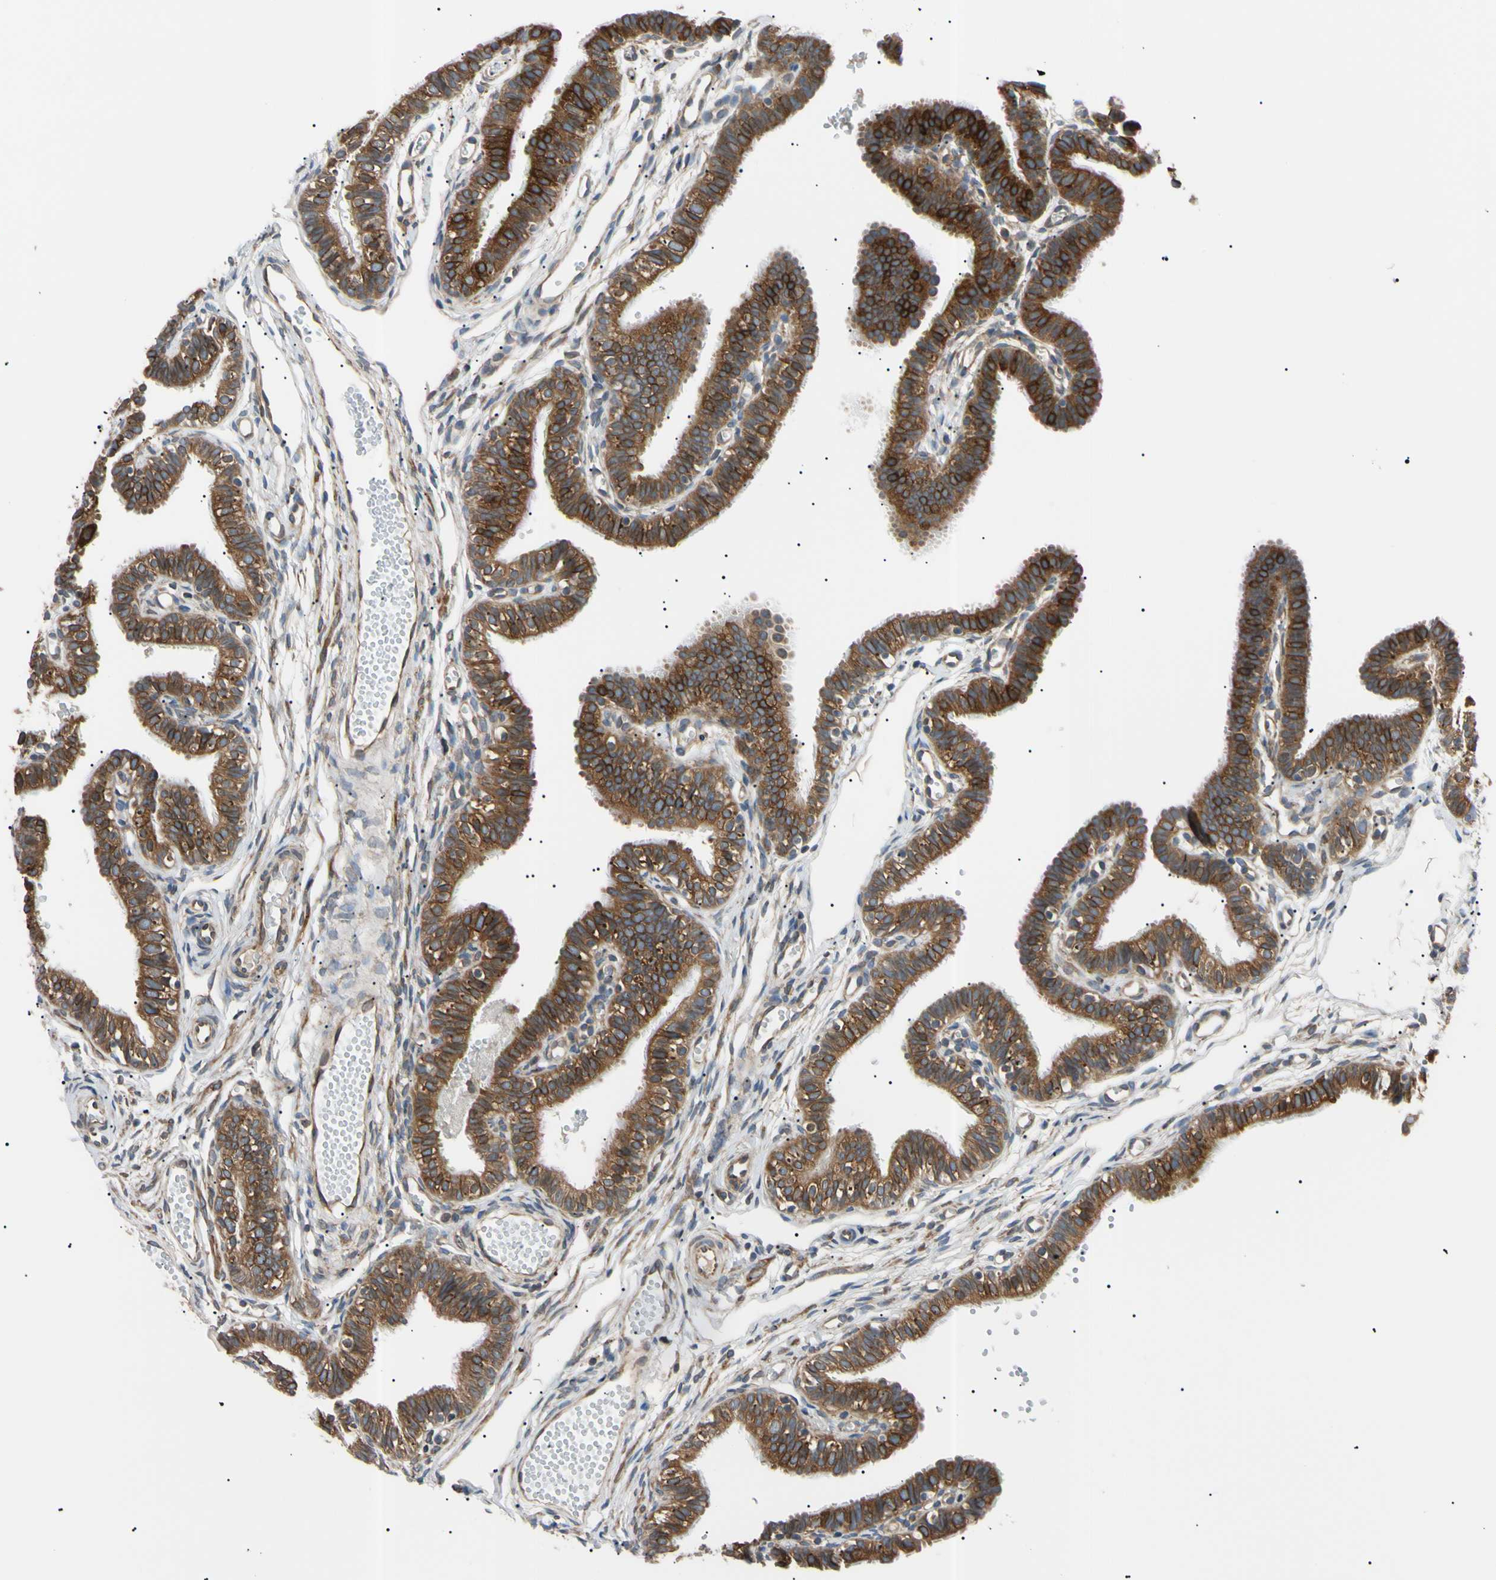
{"staining": {"intensity": "strong", "quantity": ">75%", "location": "cytoplasmic/membranous"}, "tissue": "fallopian tube", "cell_type": "Glandular cells", "image_type": "normal", "snomed": [{"axis": "morphology", "description": "Normal tissue, NOS"}, {"axis": "topography", "description": "Fallopian tube"}, {"axis": "topography", "description": "Placenta"}], "caption": "Strong cytoplasmic/membranous protein expression is identified in about >75% of glandular cells in fallopian tube. (DAB = brown stain, brightfield microscopy at high magnification).", "gene": "VAPA", "patient": {"sex": "female", "age": 34}}